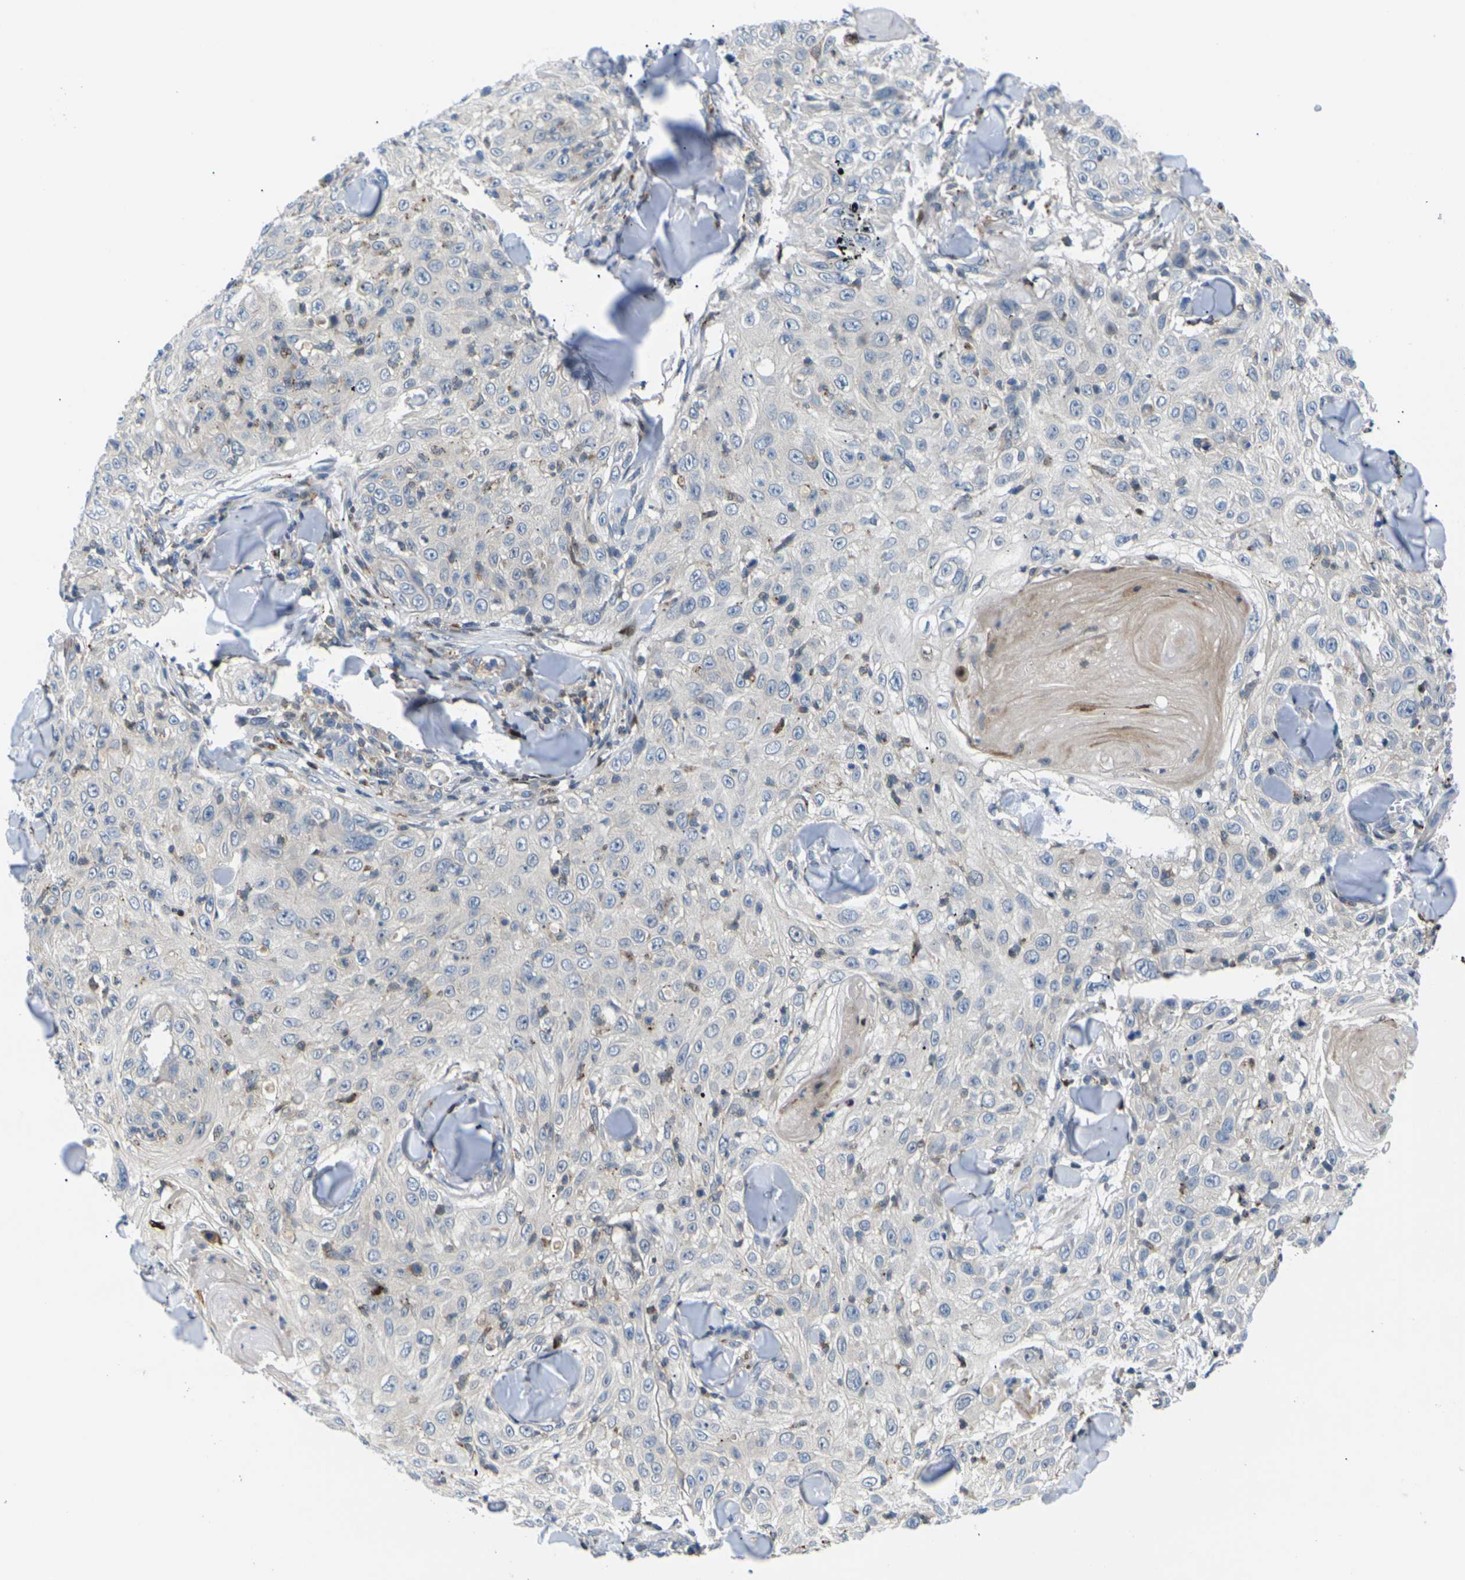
{"staining": {"intensity": "moderate", "quantity": "<25%", "location": "cytoplasmic/membranous,nuclear"}, "tissue": "skin cancer", "cell_type": "Tumor cells", "image_type": "cancer", "snomed": [{"axis": "morphology", "description": "Squamous cell carcinoma, NOS"}, {"axis": "topography", "description": "Skin"}], "caption": "Immunohistochemical staining of human skin cancer (squamous cell carcinoma) shows moderate cytoplasmic/membranous and nuclear protein expression in about <25% of tumor cells.", "gene": "RPS6KA3", "patient": {"sex": "male", "age": 86}}